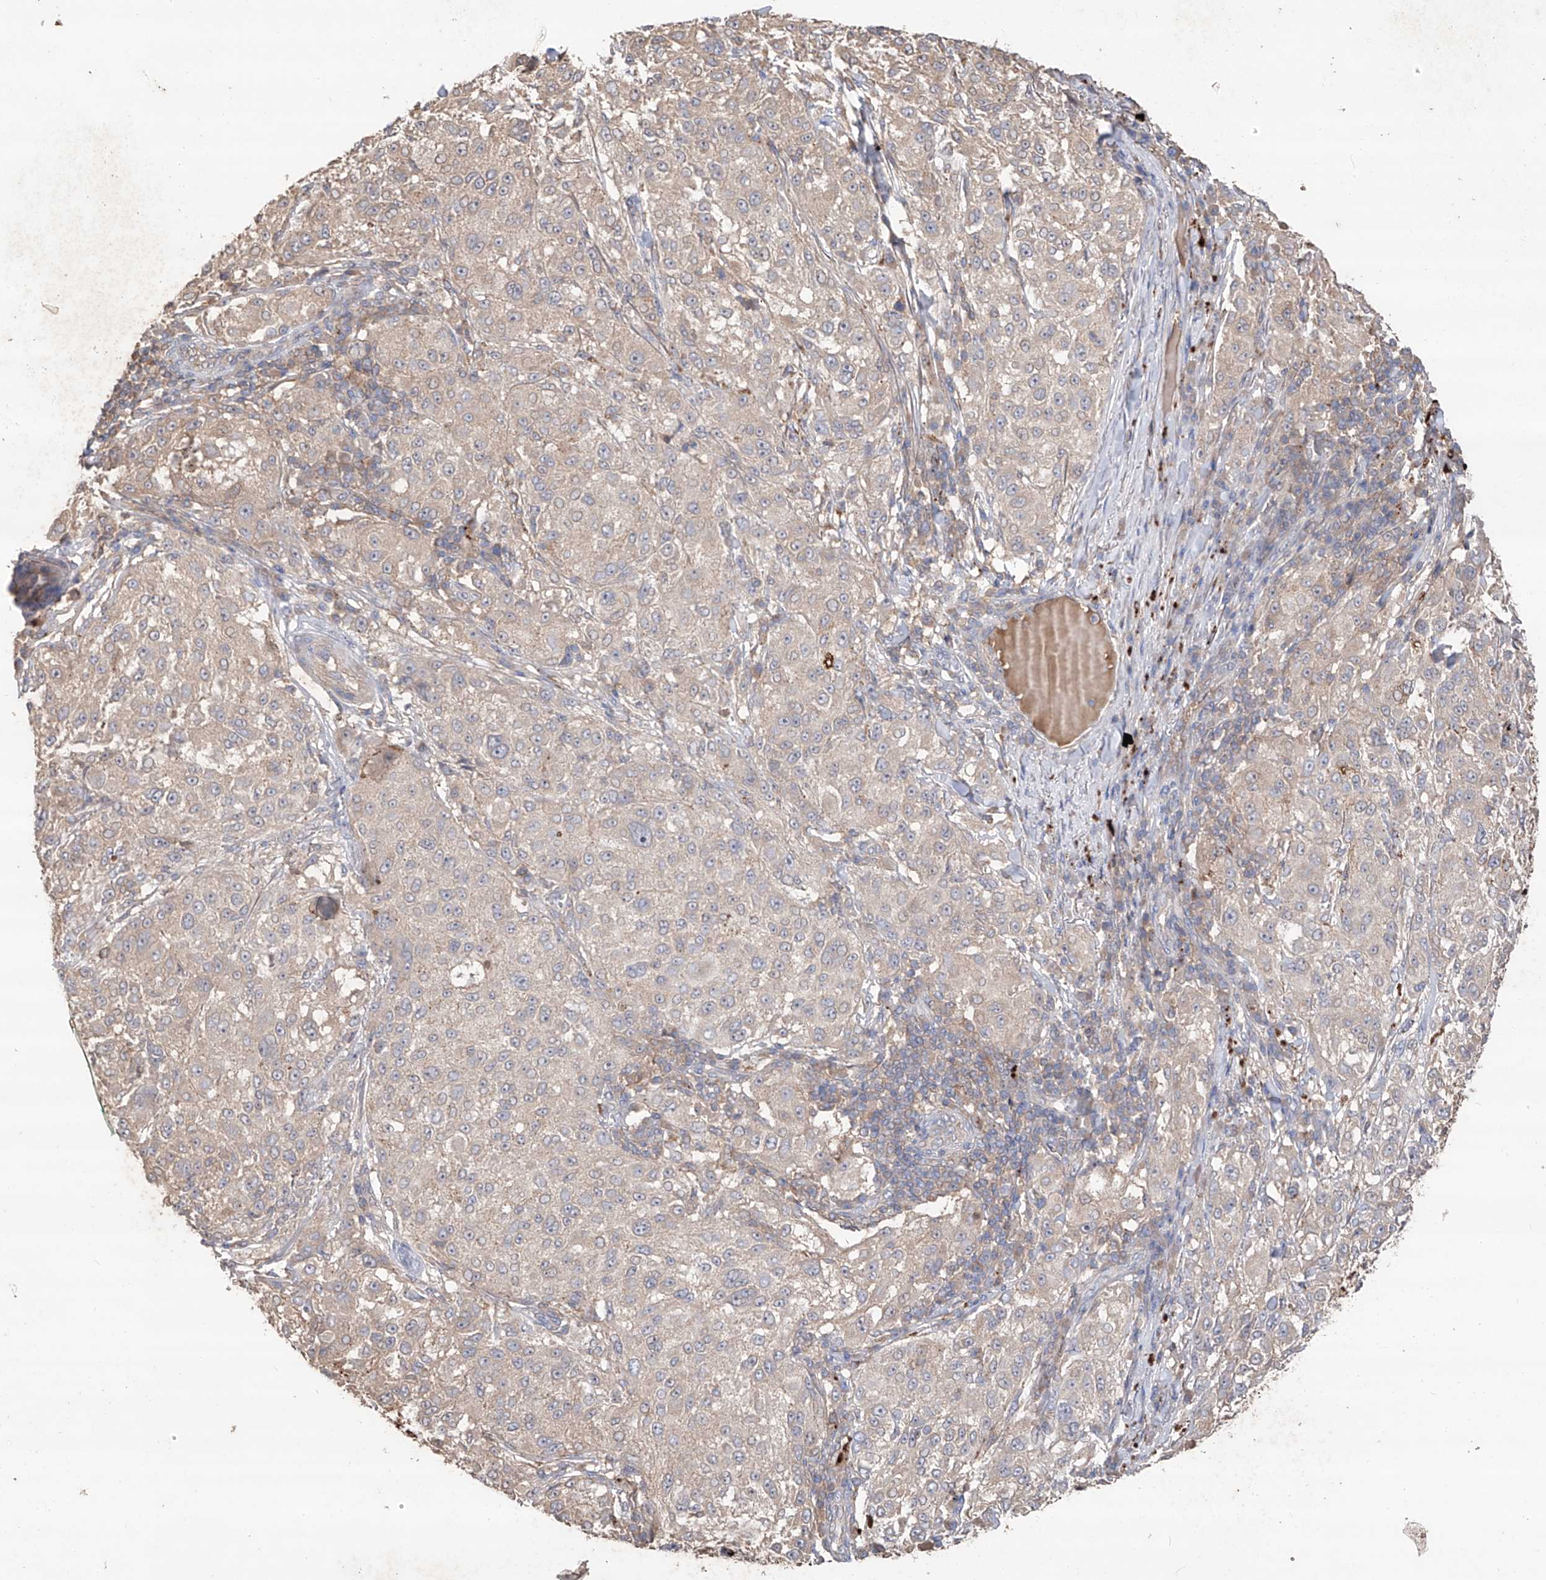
{"staining": {"intensity": "negative", "quantity": "none", "location": "none"}, "tissue": "melanoma", "cell_type": "Tumor cells", "image_type": "cancer", "snomed": [{"axis": "morphology", "description": "Necrosis, NOS"}, {"axis": "morphology", "description": "Malignant melanoma, NOS"}, {"axis": "topography", "description": "Skin"}], "caption": "A high-resolution histopathology image shows IHC staining of melanoma, which demonstrates no significant positivity in tumor cells.", "gene": "EDN1", "patient": {"sex": "female", "age": 87}}